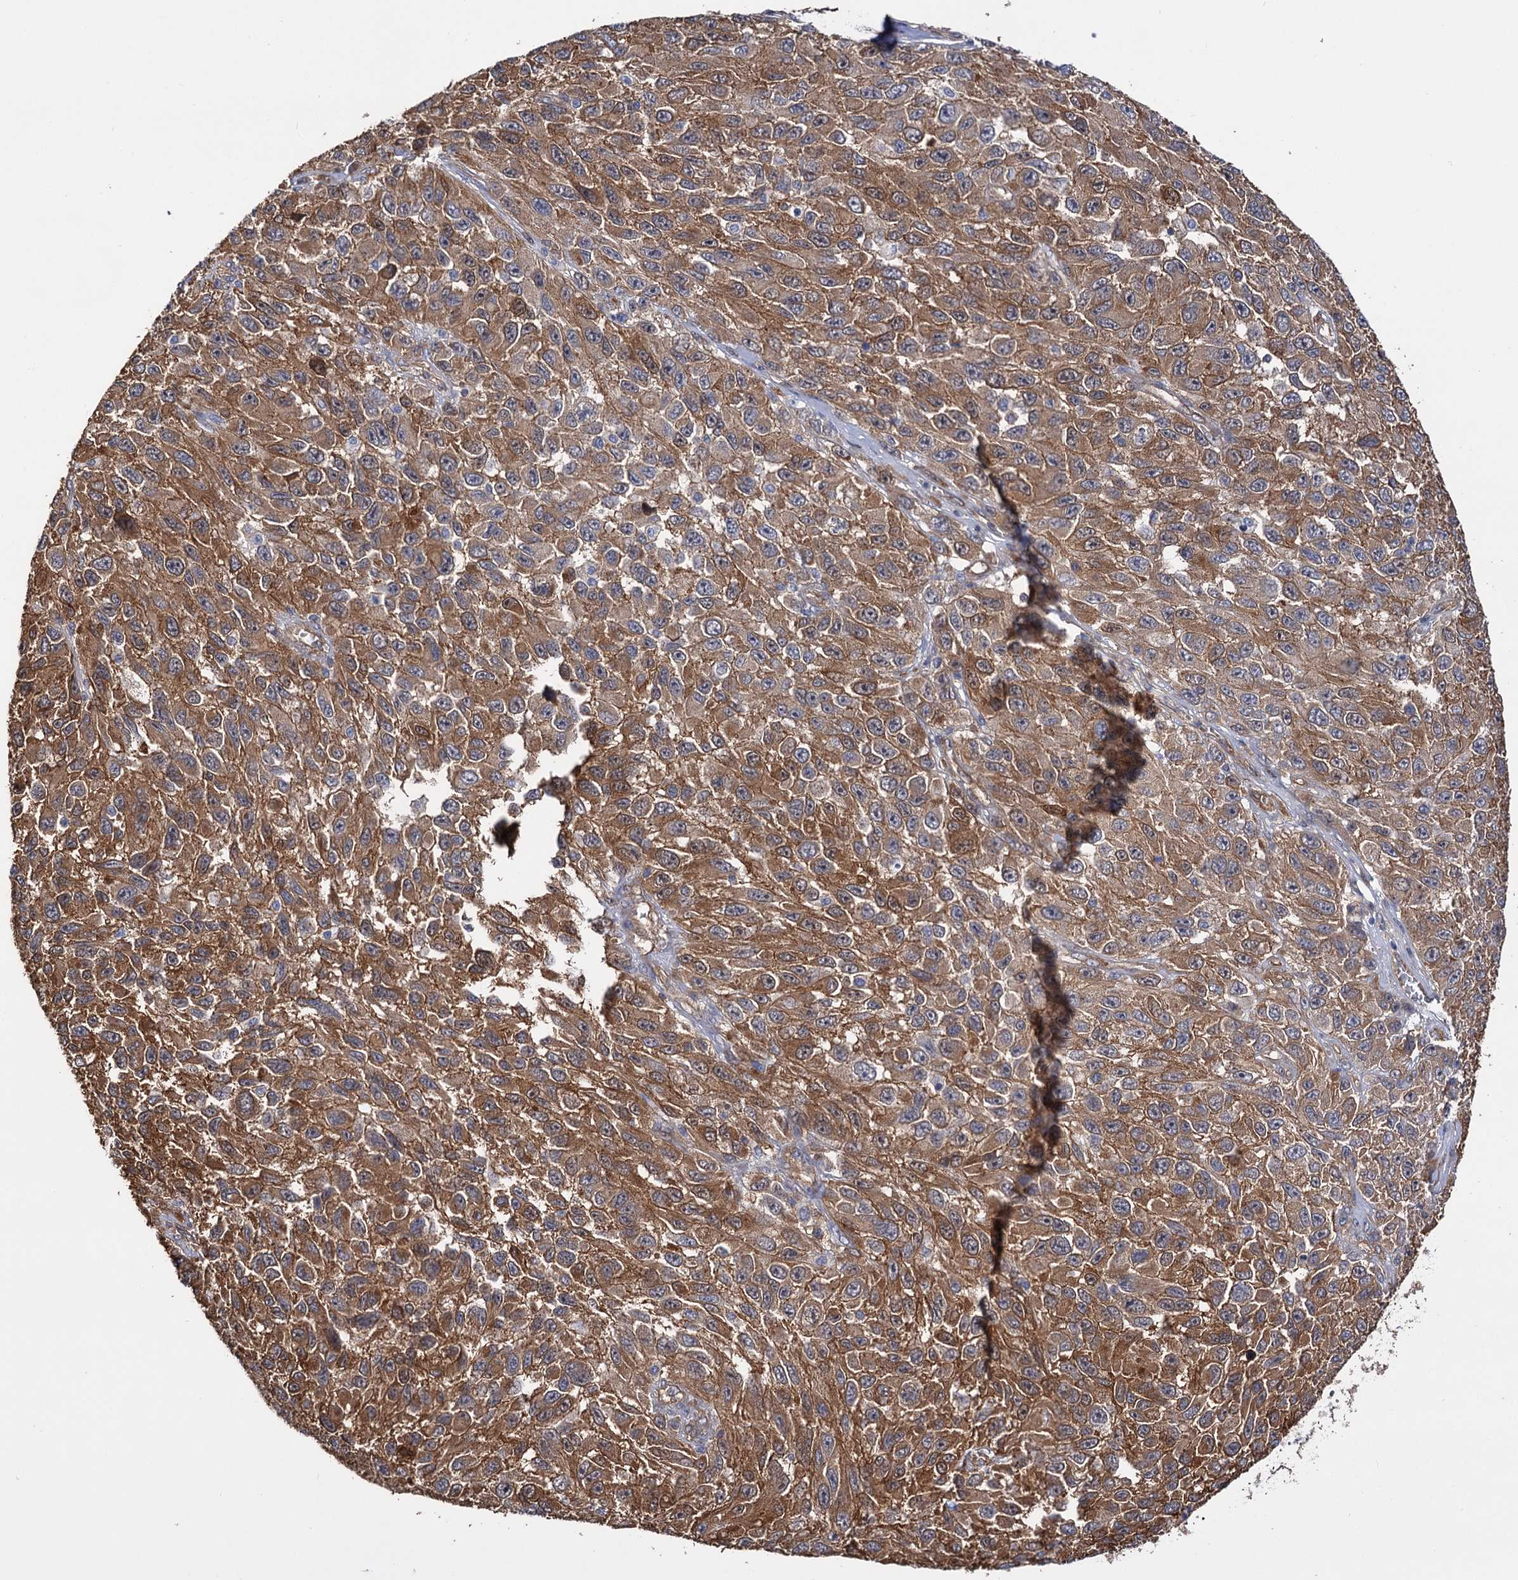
{"staining": {"intensity": "moderate", "quantity": ">75%", "location": "cytoplasmic/membranous"}, "tissue": "melanoma", "cell_type": "Tumor cells", "image_type": "cancer", "snomed": [{"axis": "morphology", "description": "Normal tissue, NOS"}, {"axis": "morphology", "description": "Malignant melanoma, NOS"}, {"axis": "topography", "description": "Skin"}], "caption": "Malignant melanoma tissue demonstrates moderate cytoplasmic/membranous expression in approximately >75% of tumor cells, visualized by immunohistochemistry.", "gene": "IDI1", "patient": {"sex": "female", "age": 96}}